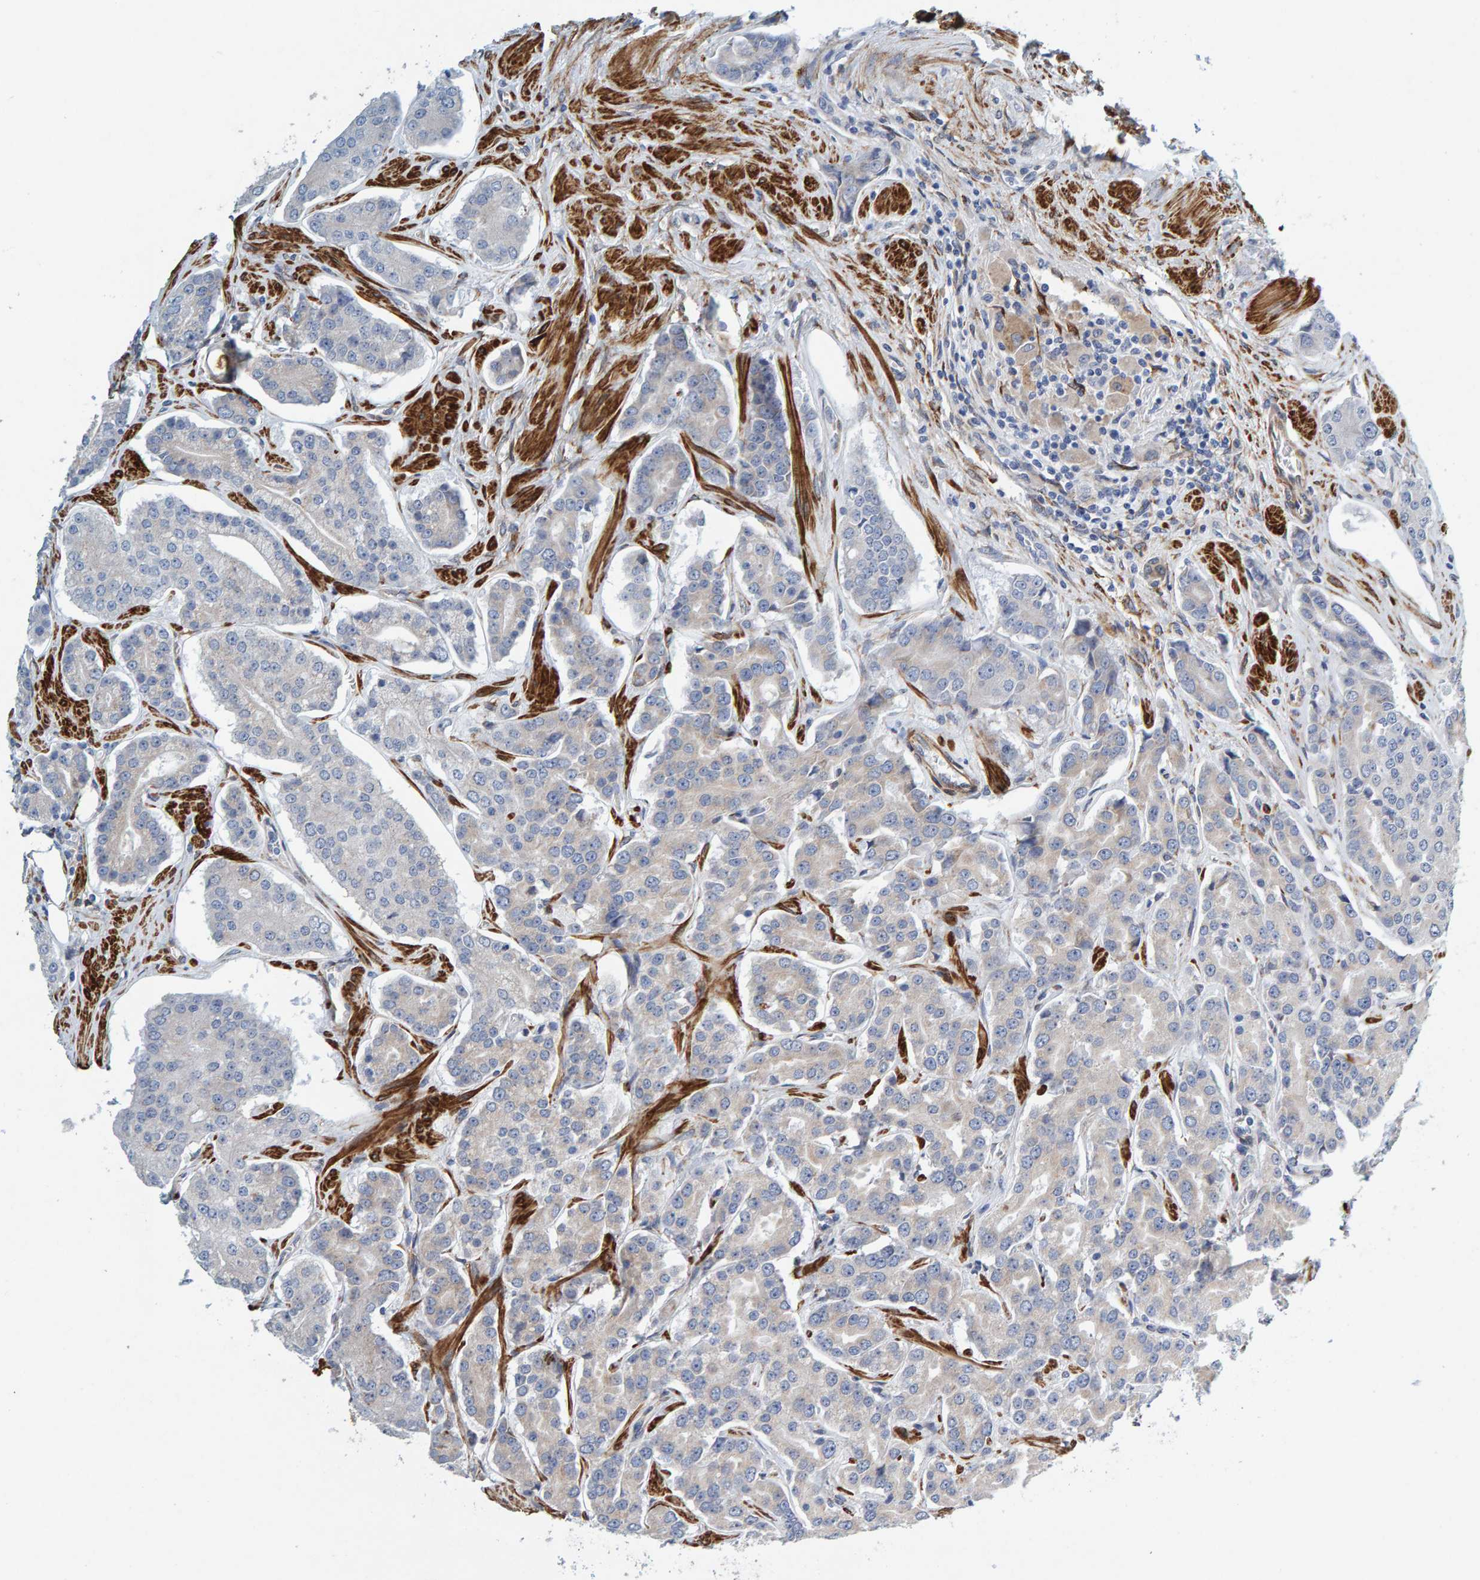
{"staining": {"intensity": "weak", "quantity": "25%-75%", "location": "cytoplasmic/membranous"}, "tissue": "prostate cancer", "cell_type": "Tumor cells", "image_type": "cancer", "snomed": [{"axis": "morphology", "description": "Adenocarcinoma, High grade"}, {"axis": "topography", "description": "Prostate"}], "caption": "High-grade adenocarcinoma (prostate) was stained to show a protein in brown. There is low levels of weak cytoplasmic/membranous expression in about 25%-75% of tumor cells. (IHC, brightfield microscopy, high magnification).", "gene": "MMP16", "patient": {"sex": "male", "age": 71}}